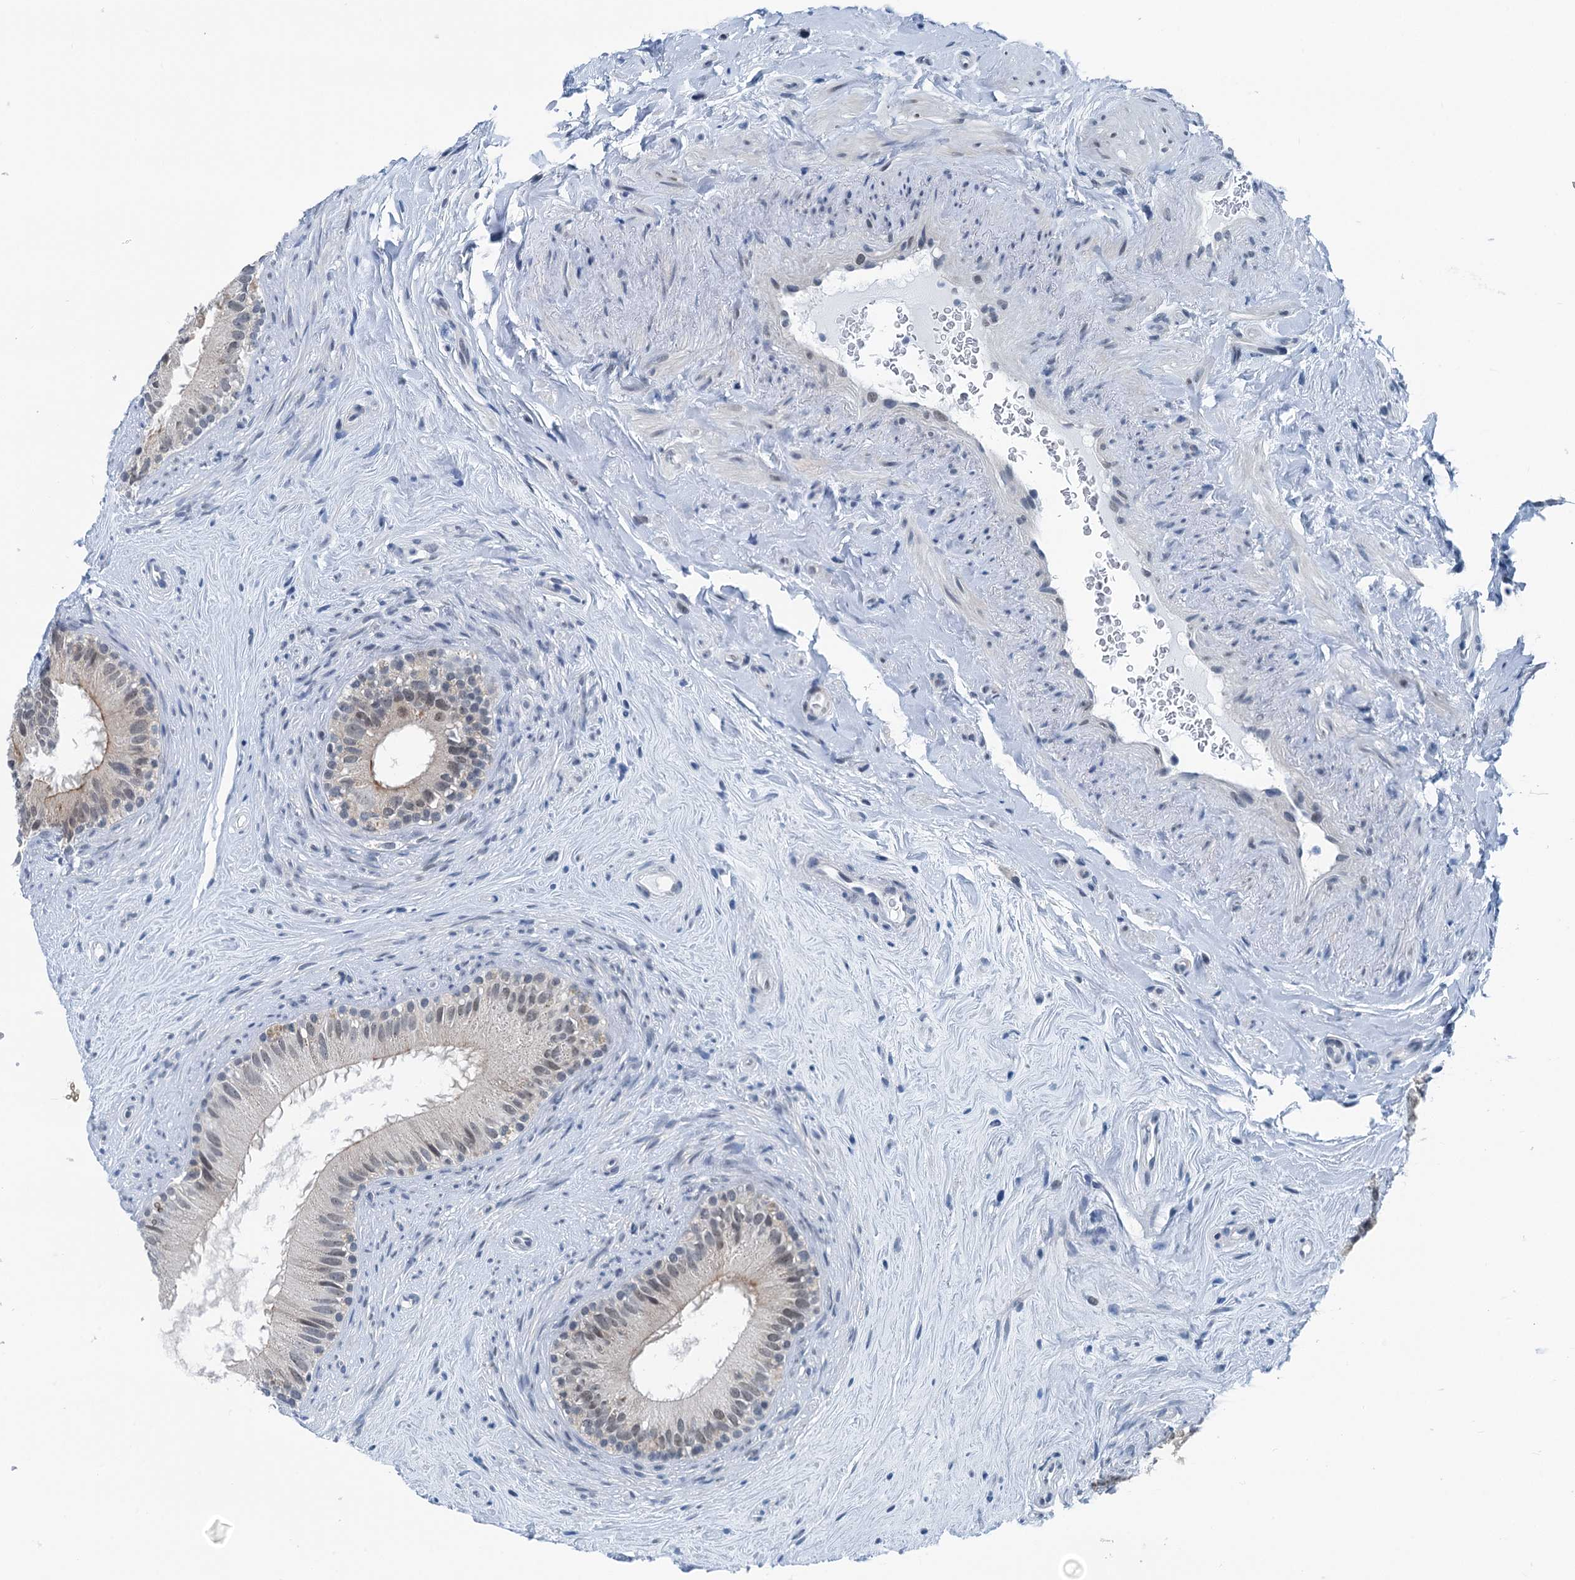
{"staining": {"intensity": "negative", "quantity": "none", "location": "none"}, "tissue": "epididymis", "cell_type": "Glandular cells", "image_type": "normal", "snomed": [{"axis": "morphology", "description": "Normal tissue, NOS"}, {"axis": "topography", "description": "Epididymis"}], "caption": "Unremarkable epididymis was stained to show a protein in brown. There is no significant staining in glandular cells. (DAB (3,3'-diaminobenzidine) IHC with hematoxylin counter stain).", "gene": "TRPT1", "patient": {"sex": "male", "age": 84}}